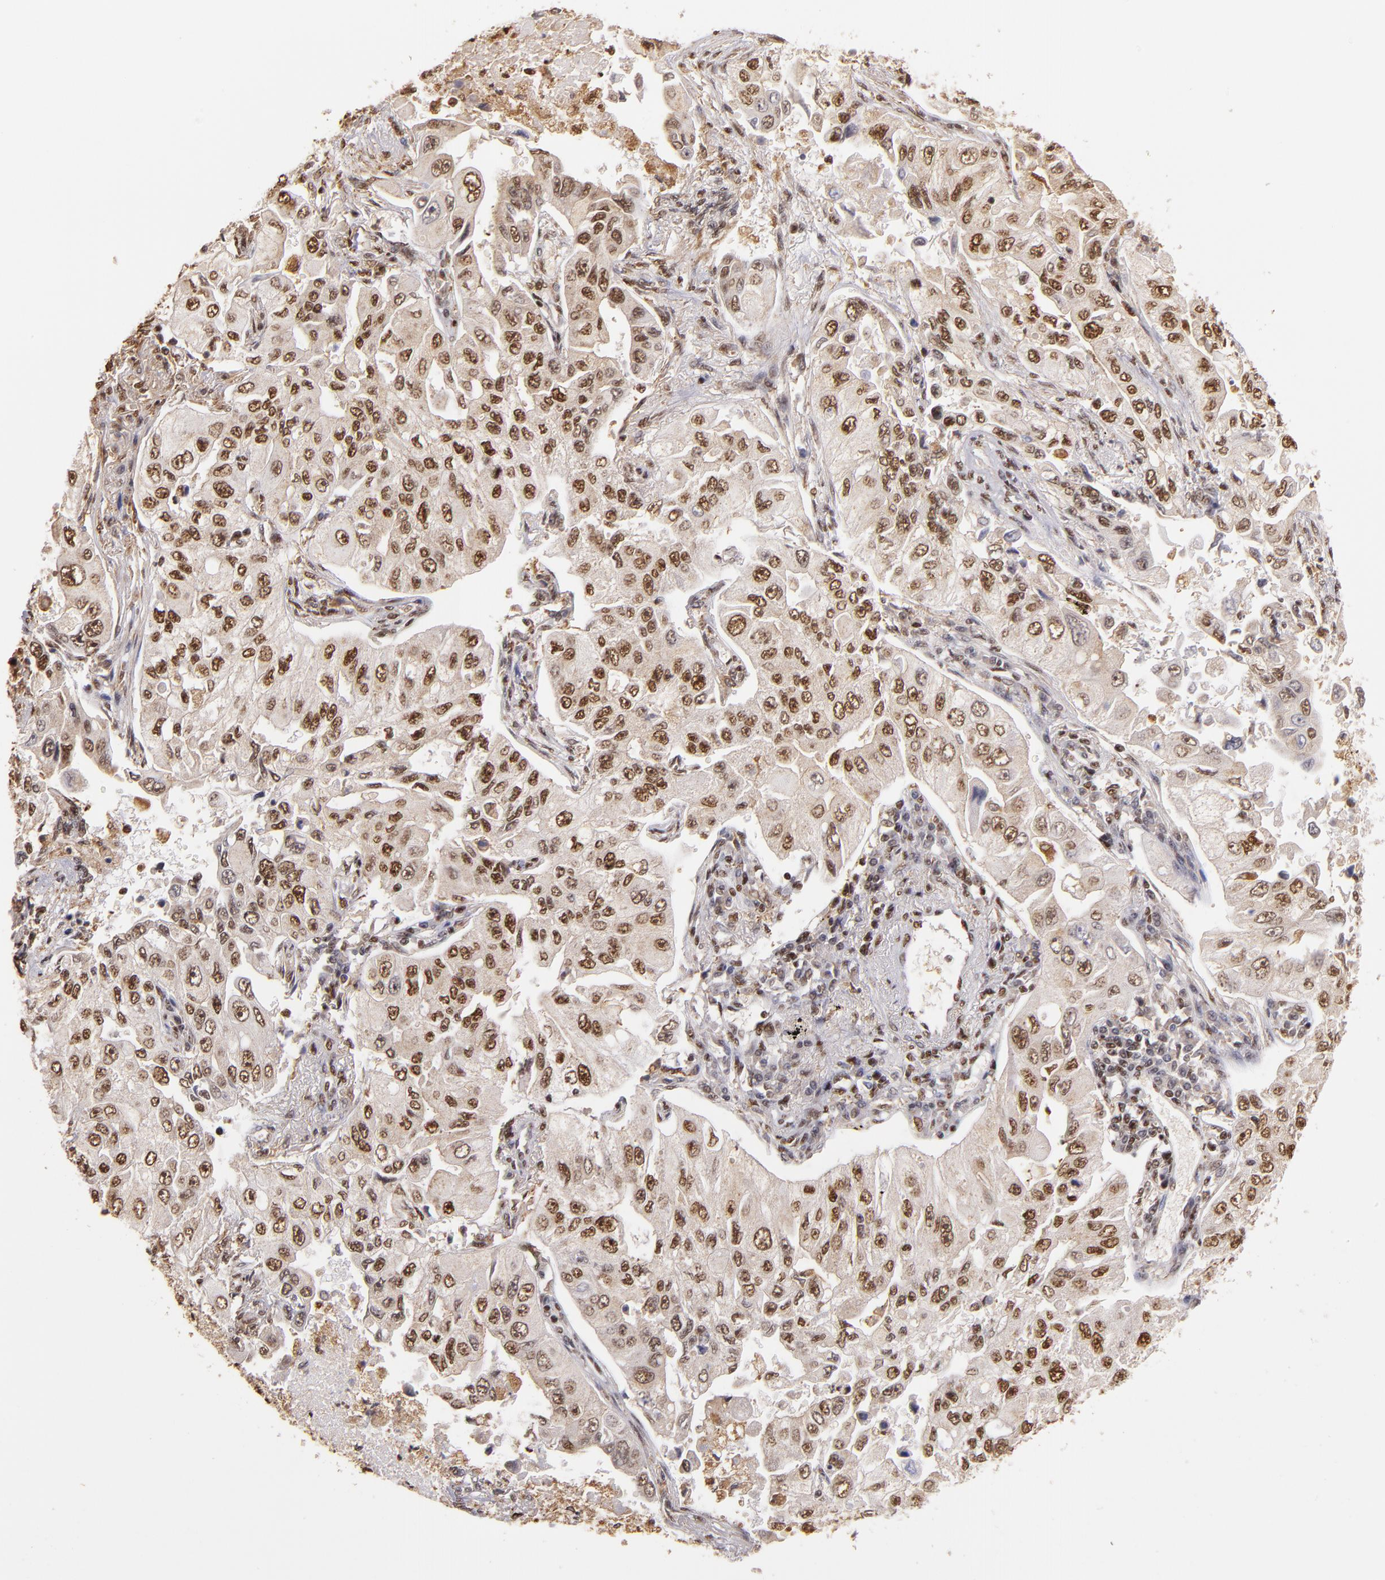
{"staining": {"intensity": "moderate", "quantity": ">75%", "location": "cytoplasmic/membranous,nuclear"}, "tissue": "lung cancer", "cell_type": "Tumor cells", "image_type": "cancer", "snomed": [{"axis": "morphology", "description": "Adenocarcinoma, NOS"}, {"axis": "topography", "description": "Lung"}], "caption": "Human lung cancer stained with a brown dye reveals moderate cytoplasmic/membranous and nuclear positive positivity in approximately >75% of tumor cells.", "gene": "SP1", "patient": {"sex": "male", "age": 84}}